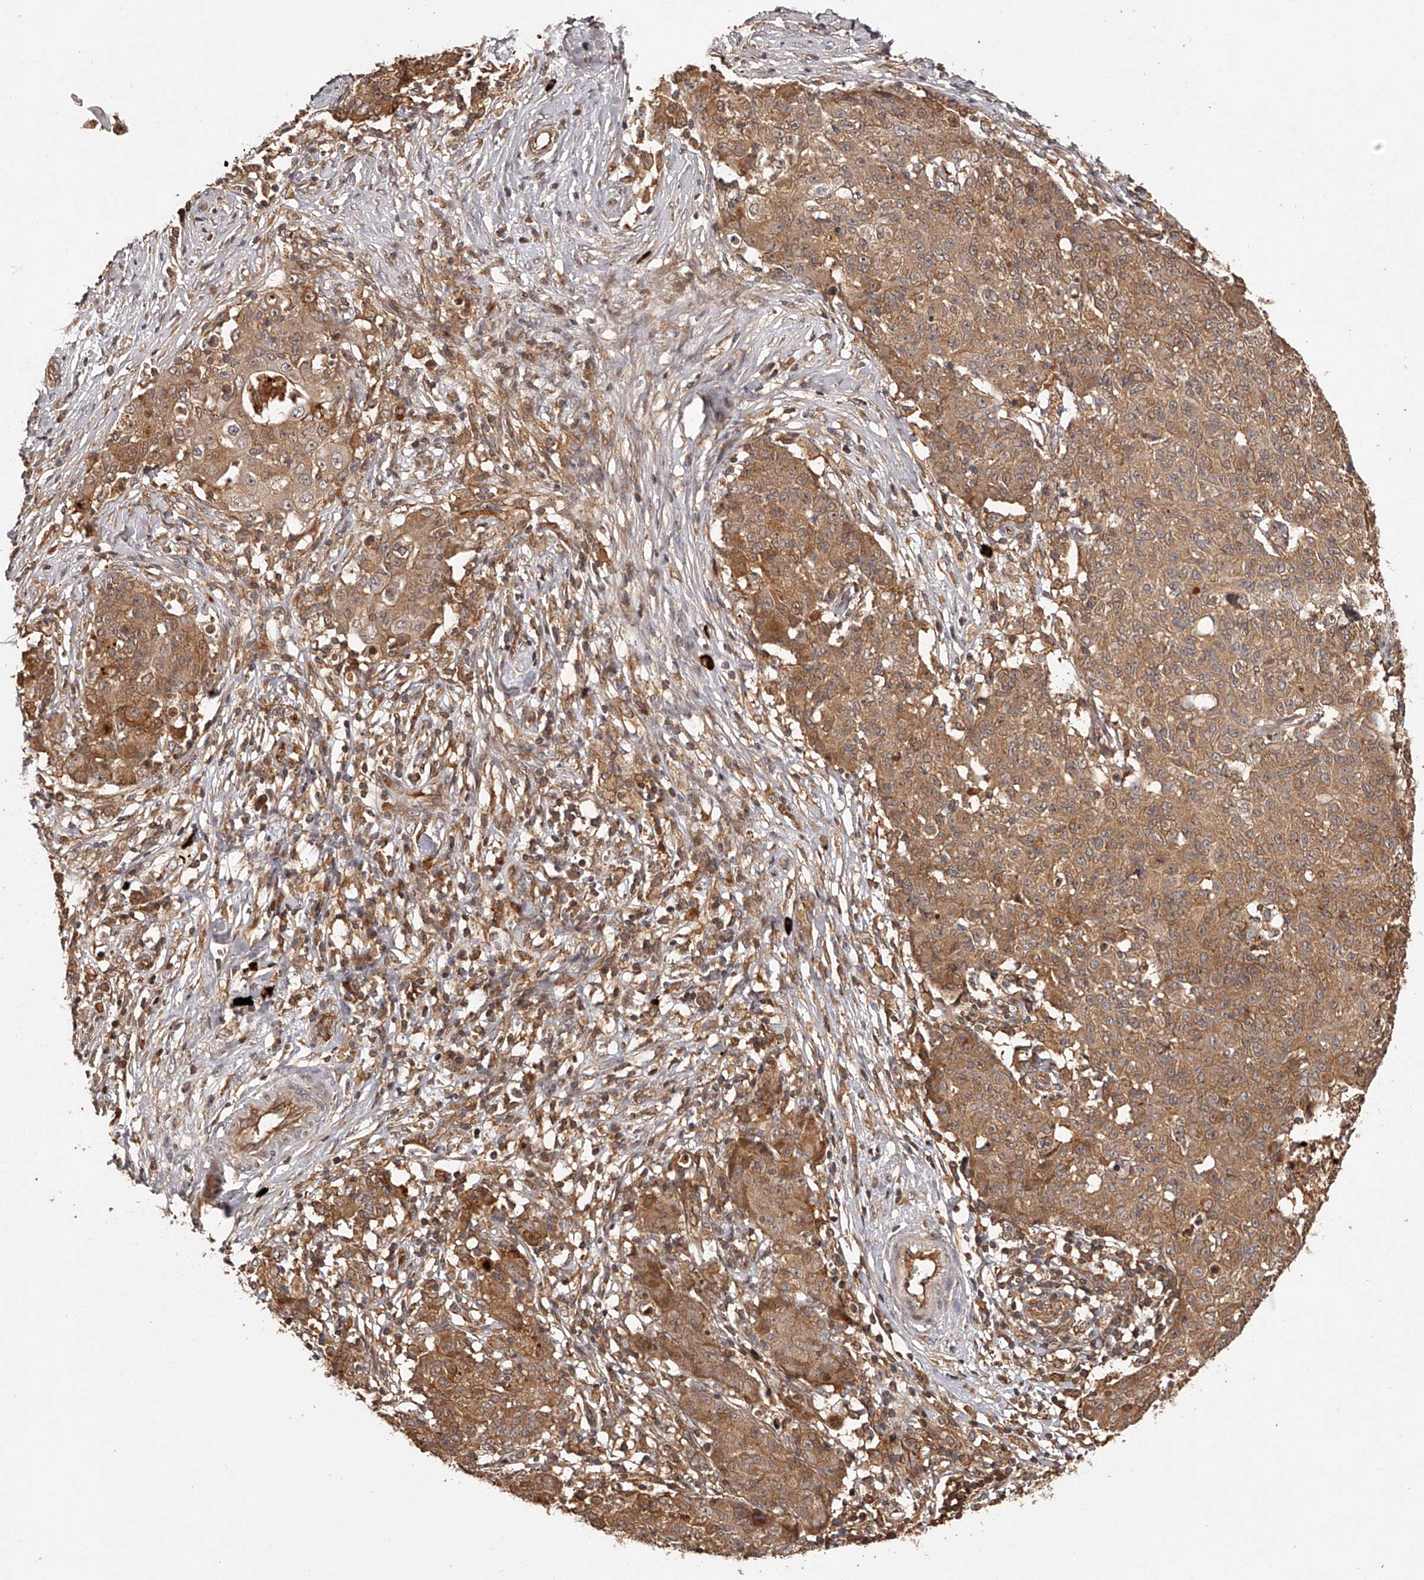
{"staining": {"intensity": "moderate", "quantity": ">75%", "location": "cytoplasmic/membranous"}, "tissue": "ovarian cancer", "cell_type": "Tumor cells", "image_type": "cancer", "snomed": [{"axis": "morphology", "description": "Carcinoma, endometroid"}, {"axis": "topography", "description": "Ovary"}], "caption": "Human endometroid carcinoma (ovarian) stained with a brown dye demonstrates moderate cytoplasmic/membranous positive expression in approximately >75% of tumor cells.", "gene": "CRYZL1", "patient": {"sex": "female", "age": 42}}